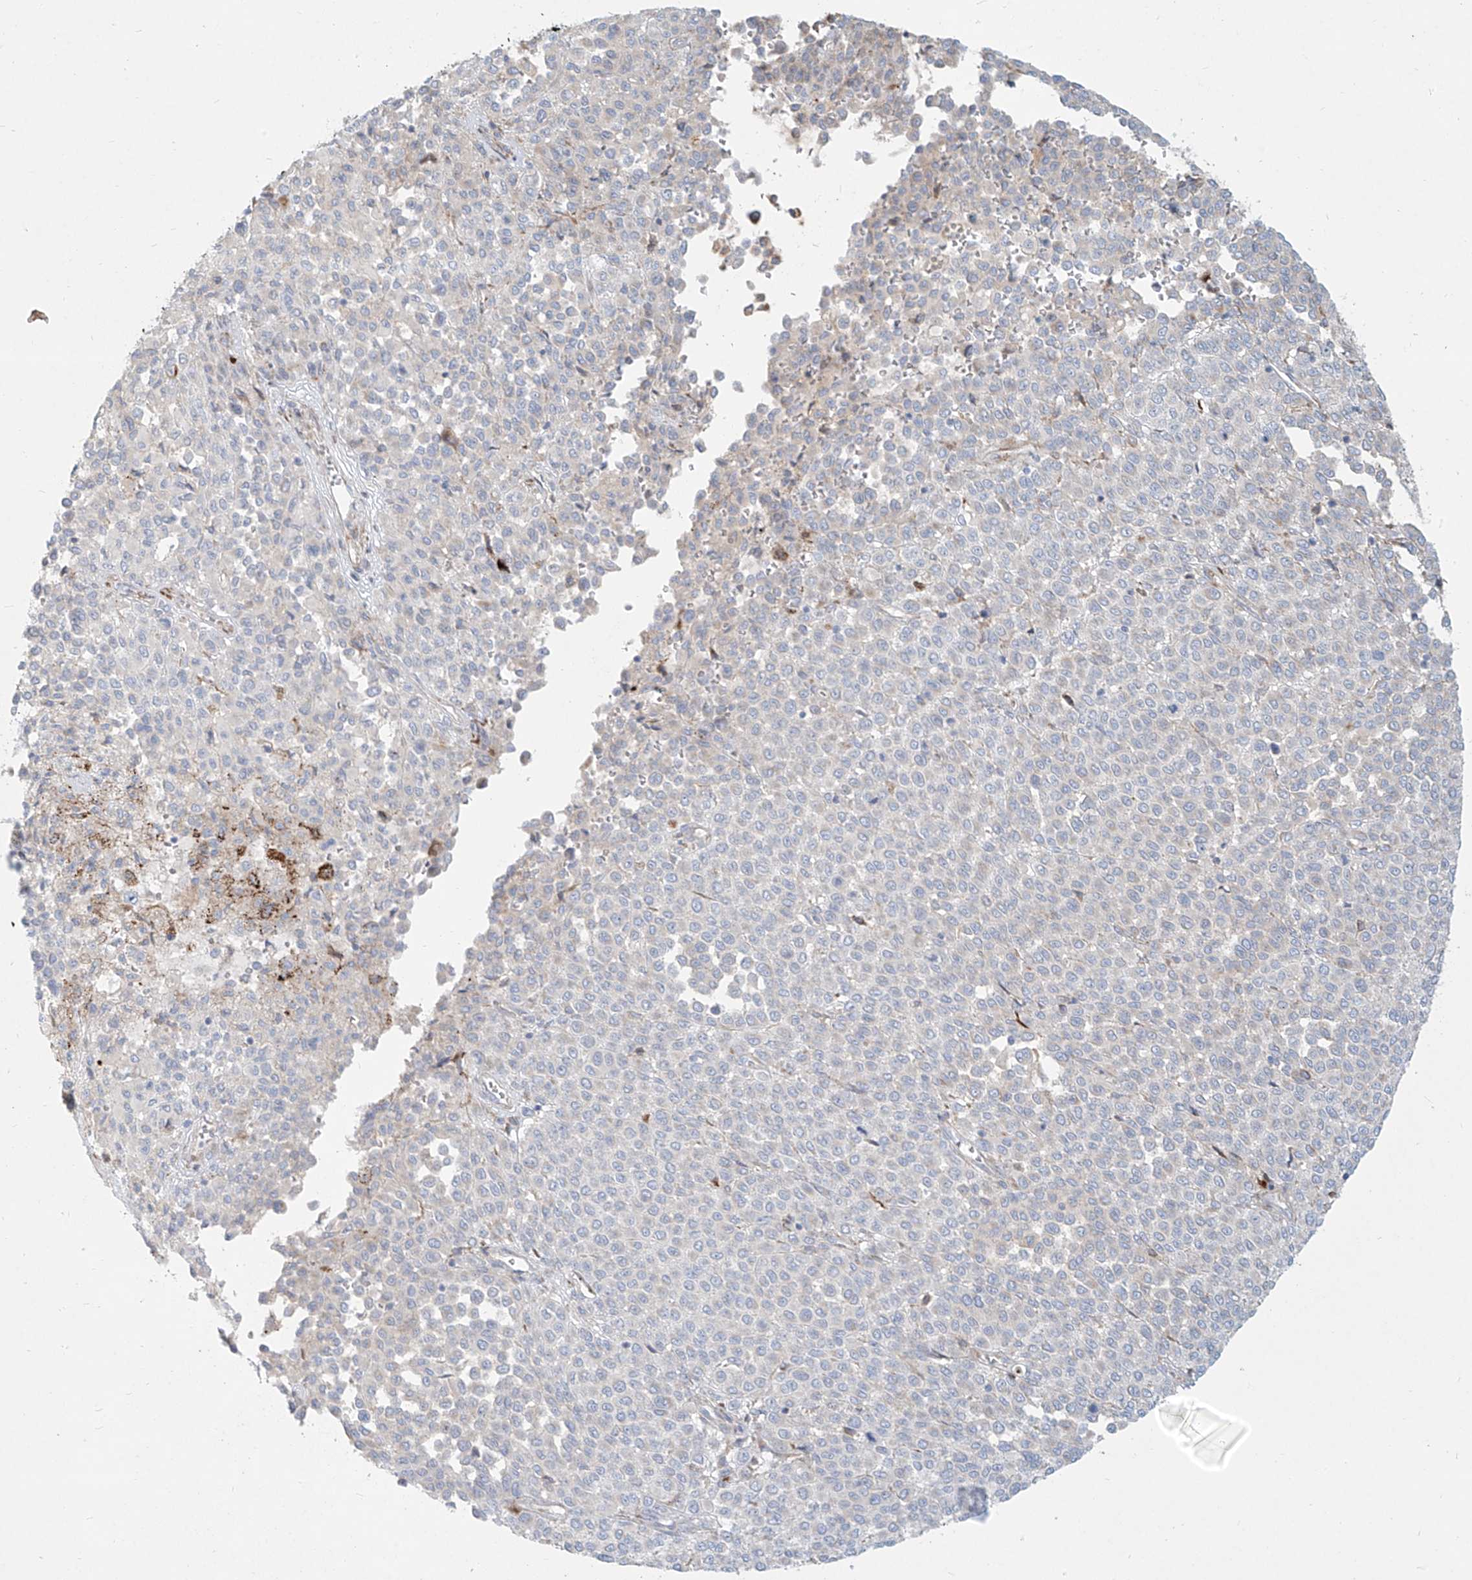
{"staining": {"intensity": "negative", "quantity": "none", "location": "none"}, "tissue": "melanoma", "cell_type": "Tumor cells", "image_type": "cancer", "snomed": [{"axis": "morphology", "description": "Malignant melanoma, Metastatic site"}, {"axis": "topography", "description": "Pancreas"}], "caption": "This is an immunohistochemistry (IHC) histopathology image of malignant melanoma (metastatic site). There is no expression in tumor cells.", "gene": "MTX2", "patient": {"sex": "female", "age": 30}}